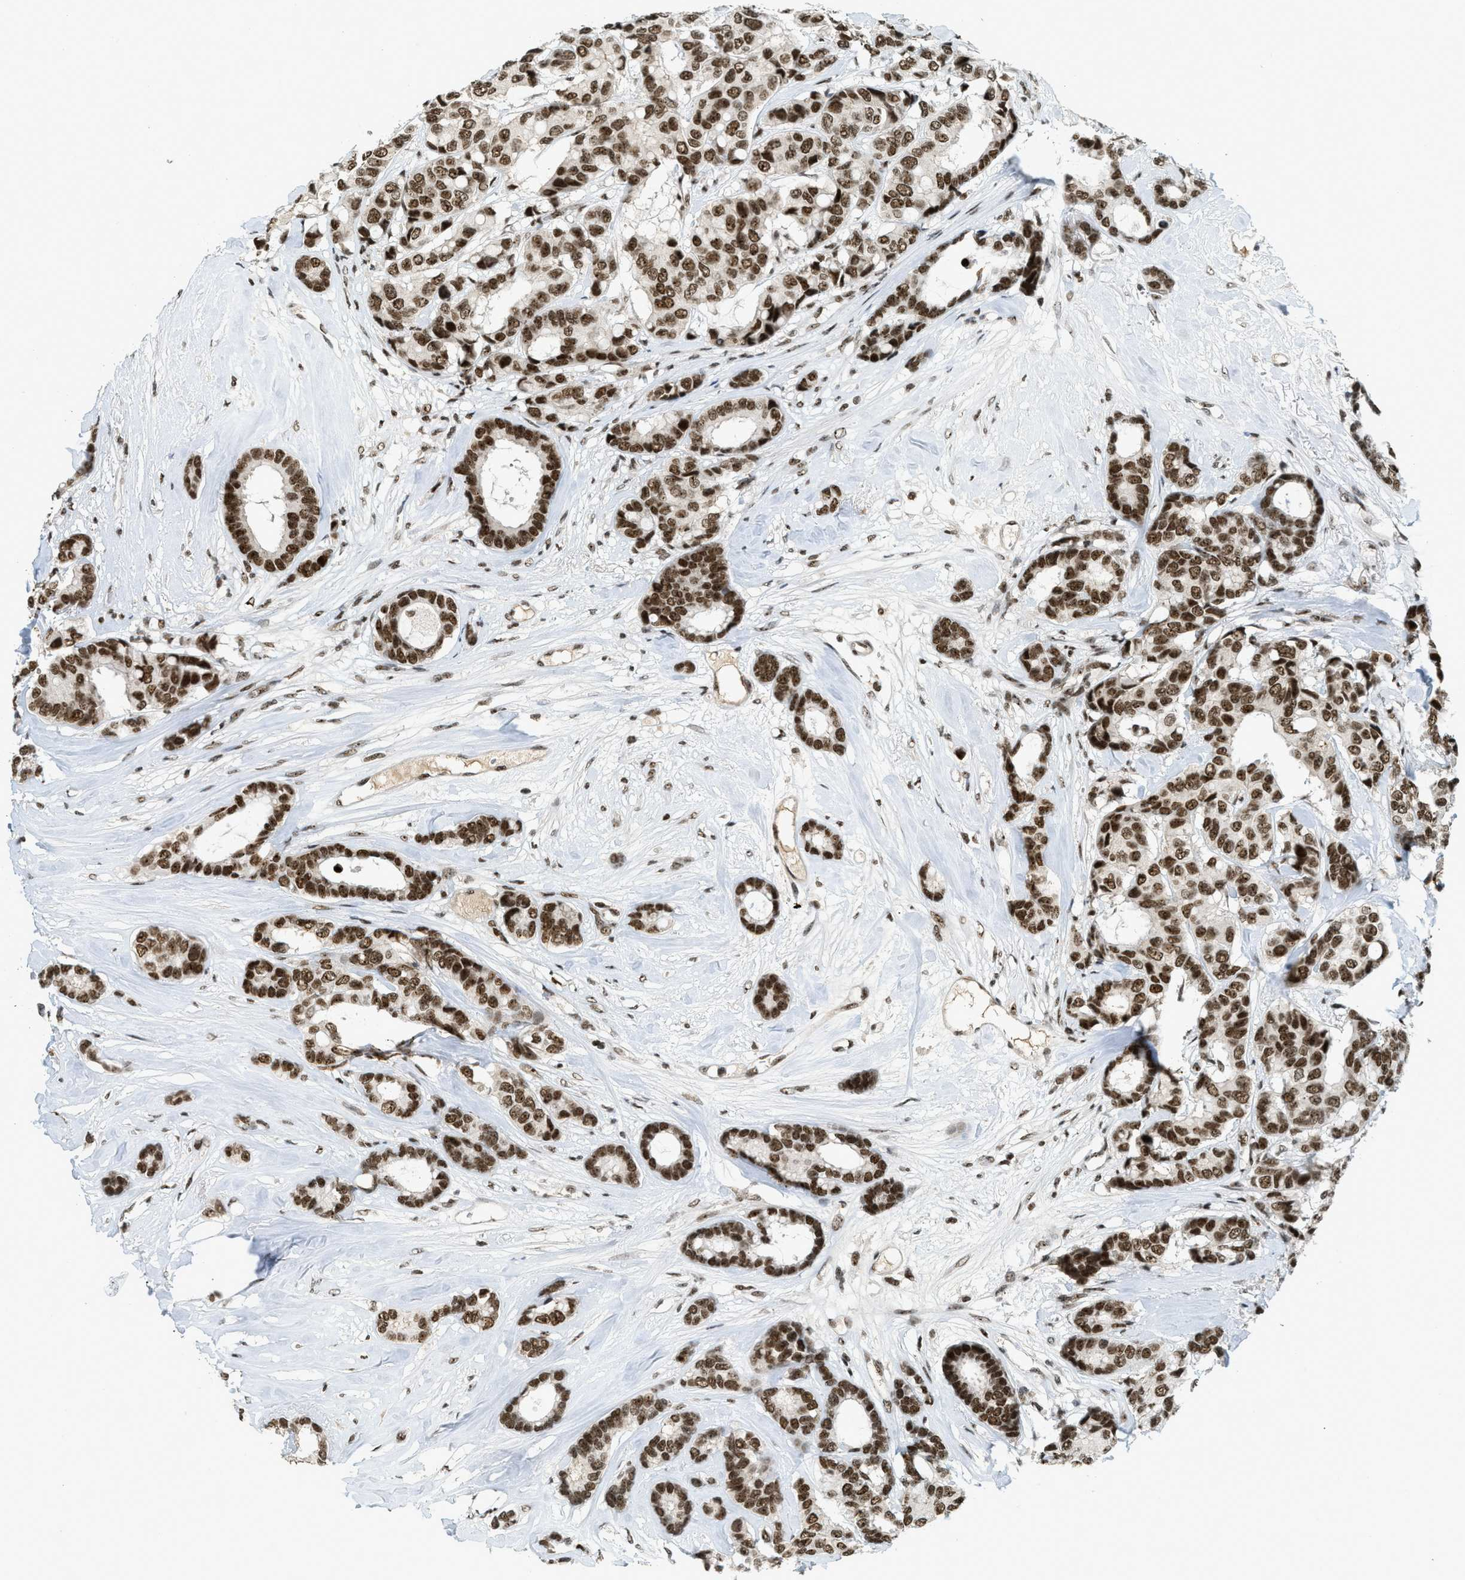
{"staining": {"intensity": "strong", "quantity": ">75%", "location": "nuclear"}, "tissue": "breast cancer", "cell_type": "Tumor cells", "image_type": "cancer", "snomed": [{"axis": "morphology", "description": "Duct carcinoma"}, {"axis": "topography", "description": "Breast"}], "caption": "A histopathology image showing strong nuclear staining in approximately >75% of tumor cells in breast intraductal carcinoma, as visualized by brown immunohistochemical staining.", "gene": "URB1", "patient": {"sex": "female", "age": 87}}